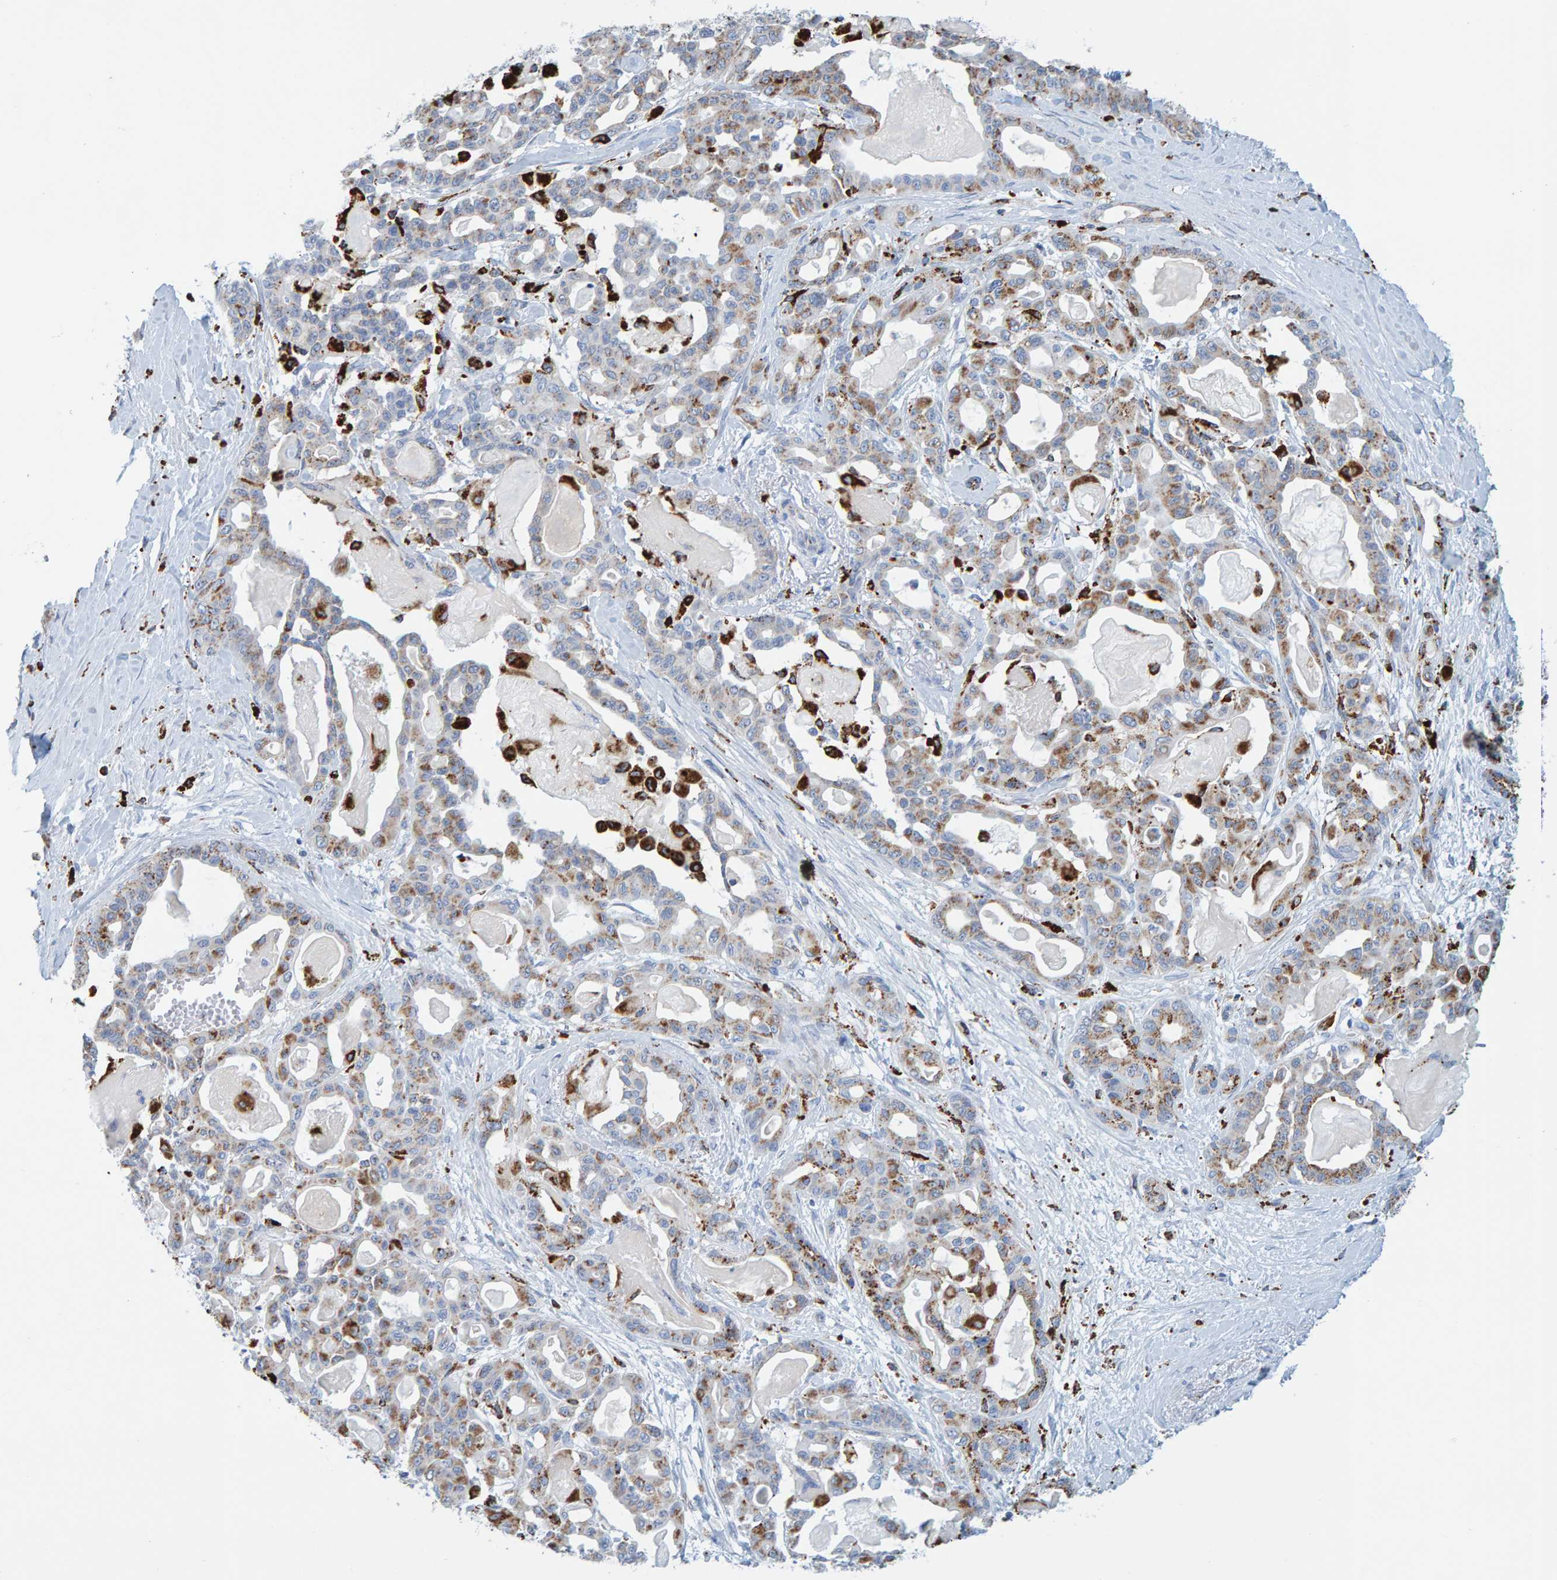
{"staining": {"intensity": "moderate", "quantity": "25%-75%", "location": "cytoplasmic/membranous"}, "tissue": "pancreatic cancer", "cell_type": "Tumor cells", "image_type": "cancer", "snomed": [{"axis": "morphology", "description": "Adenocarcinoma, NOS"}, {"axis": "topography", "description": "Pancreas"}], "caption": "Immunohistochemistry (DAB) staining of human pancreatic cancer (adenocarcinoma) reveals moderate cytoplasmic/membranous protein positivity in approximately 25%-75% of tumor cells.", "gene": "BIN3", "patient": {"sex": "male", "age": 63}}